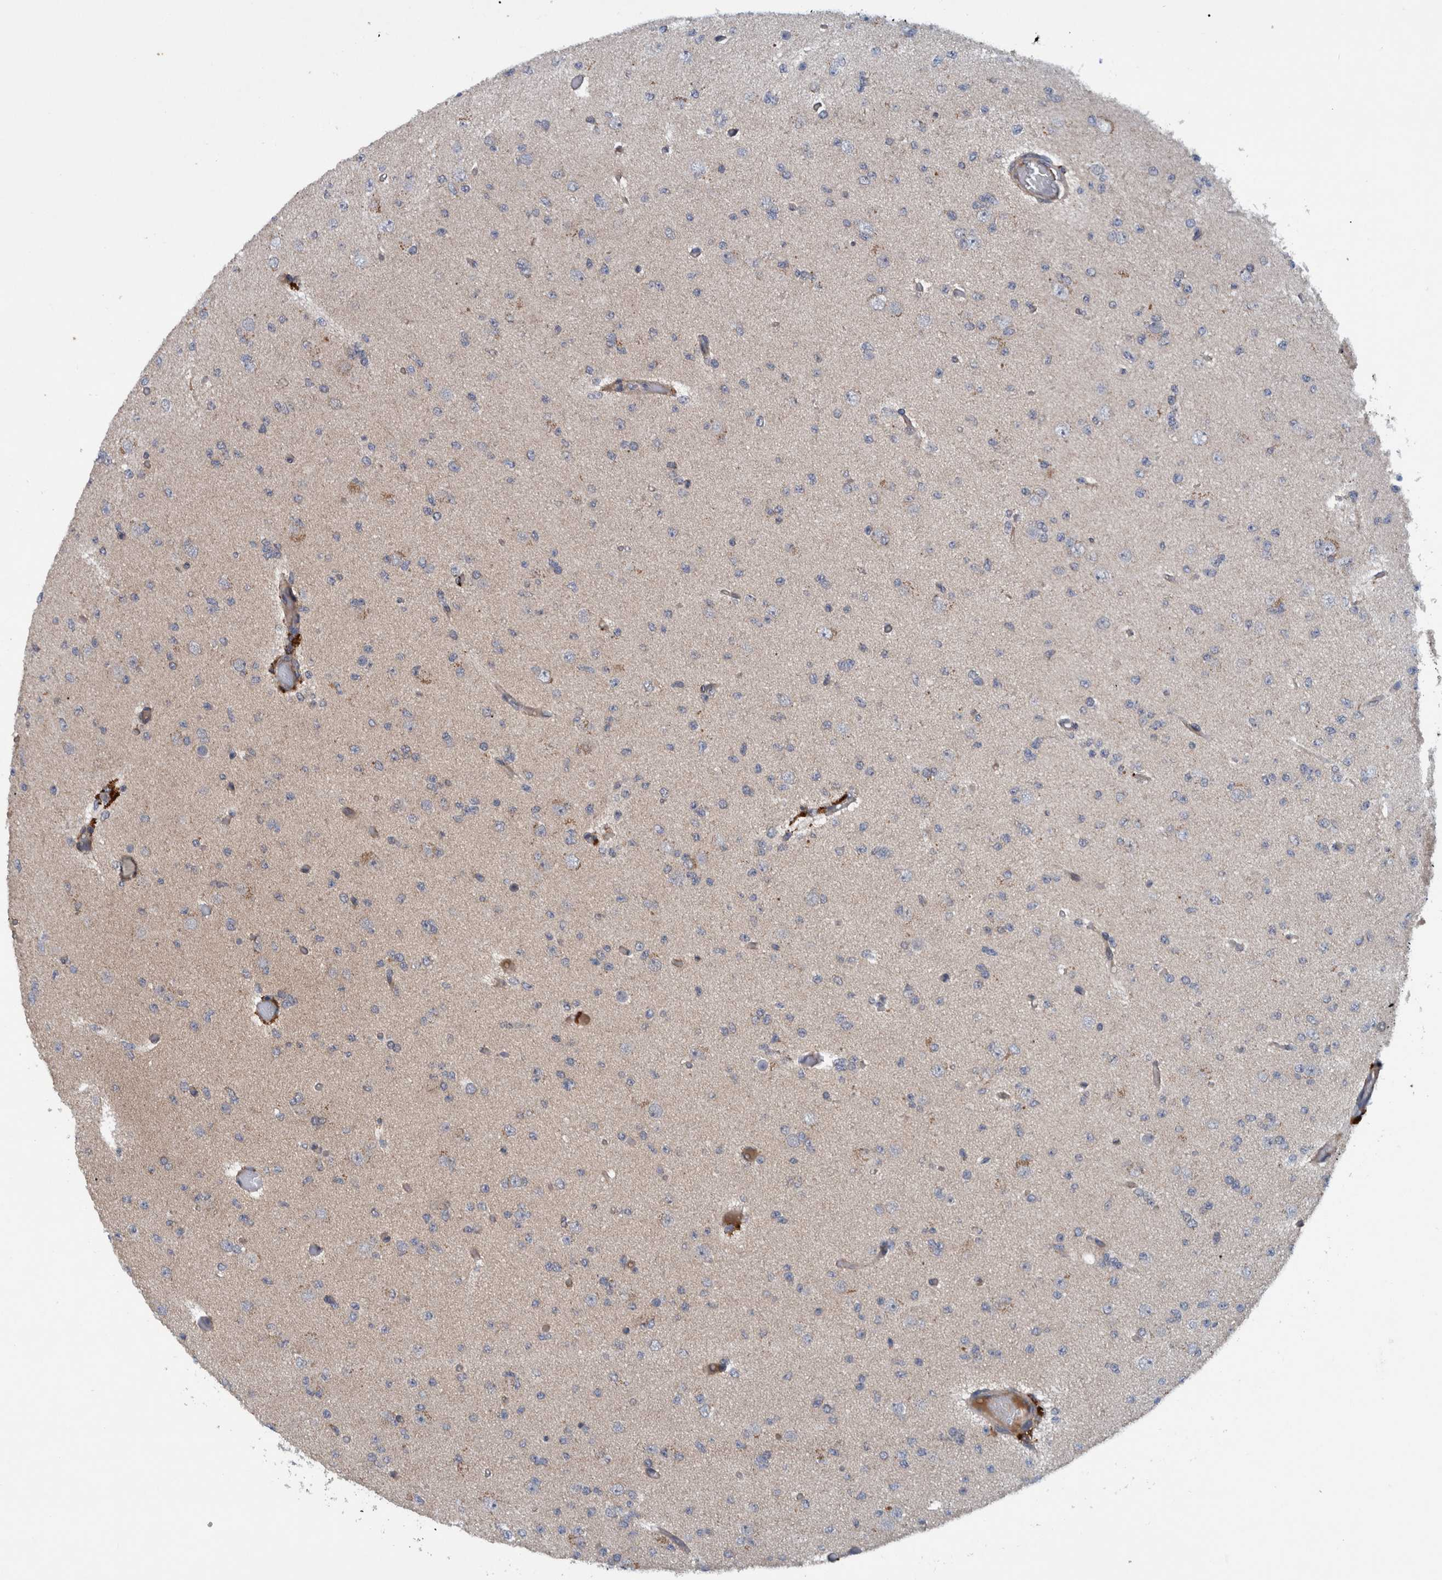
{"staining": {"intensity": "negative", "quantity": "none", "location": "none"}, "tissue": "glioma", "cell_type": "Tumor cells", "image_type": "cancer", "snomed": [{"axis": "morphology", "description": "Glioma, malignant, Low grade"}, {"axis": "topography", "description": "Brain"}], "caption": "The micrograph displays no significant positivity in tumor cells of glioma.", "gene": "ITIH3", "patient": {"sex": "female", "age": 22}}